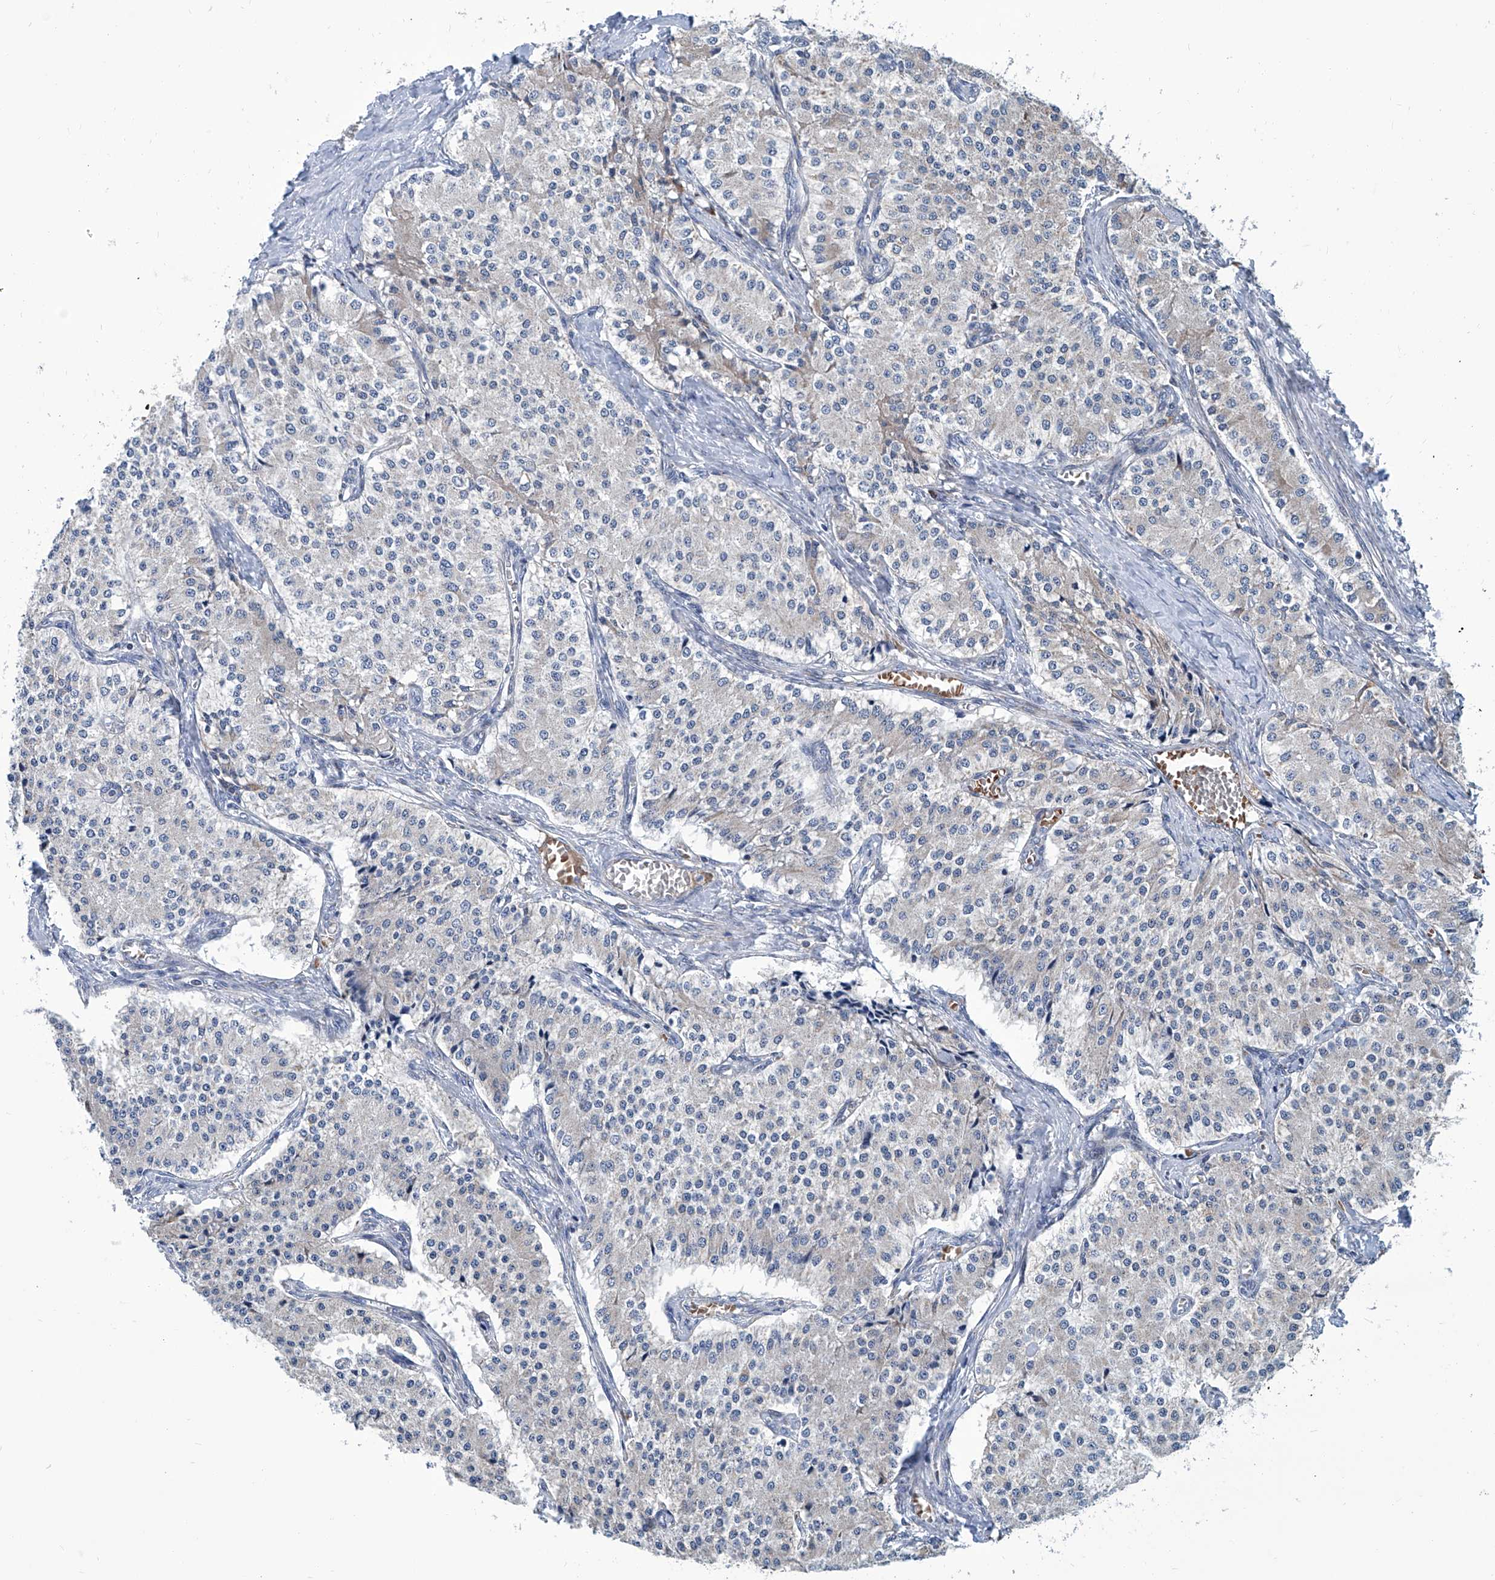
{"staining": {"intensity": "negative", "quantity": "none", "location": "none"}, "tissue": "carcinoid", "cell_type": "Tumor cells", "image_type": "cancer", "snomed": [{"axis": "morphology", "description": "Carcinoid, malignant, NOS"}, {"axis": "topography", "description": "Colon"}], "caption": "Tumor cells show no significant positivity in malignant carcinoid.", "gene": "USP48", "patient": {"sex": "female", "age": 52}}